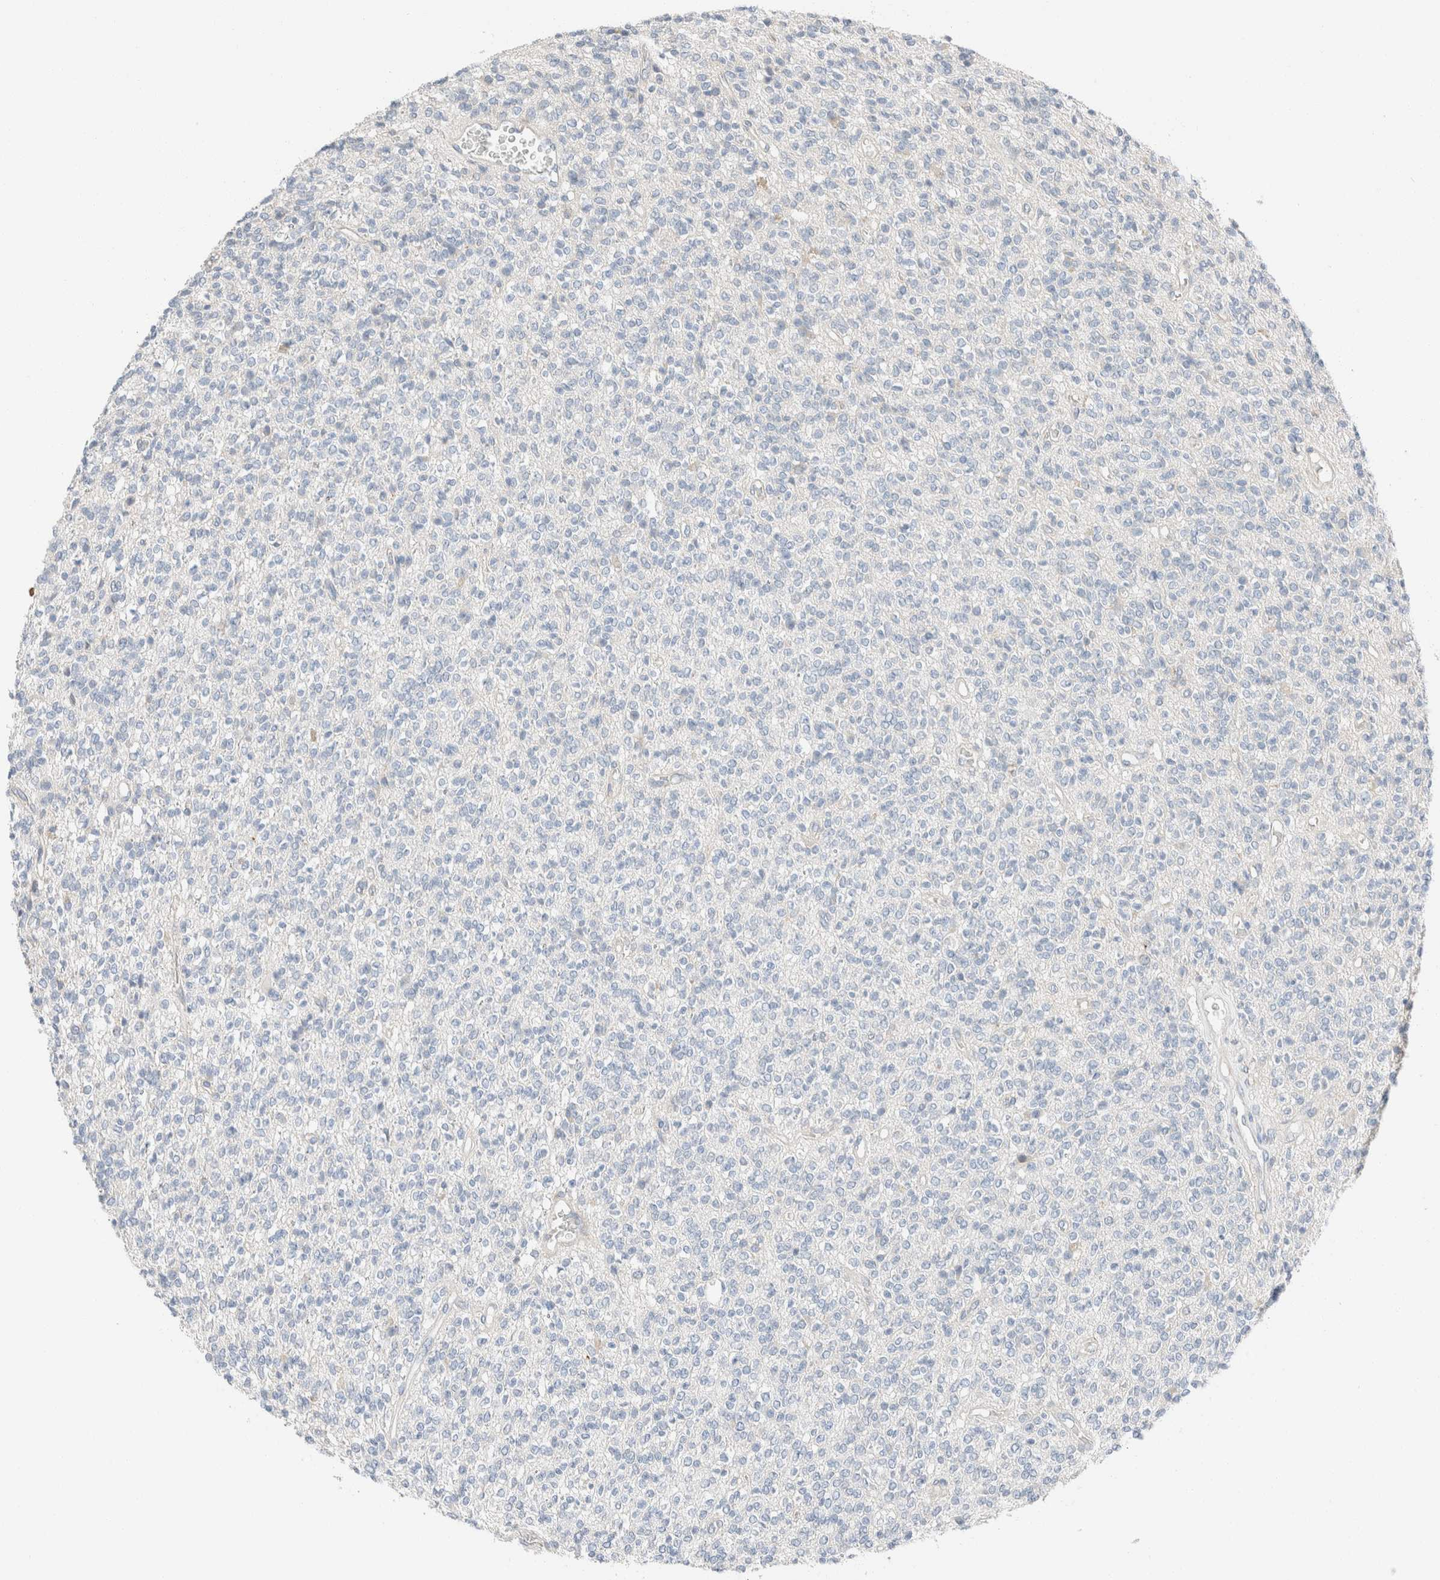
{"staining": {"intensity": "negative", "quantity": "none", "location": "none"}, "tissue": "glioma", "cell_type": "Tumor cells", "image_type": "cancer", "snomed": [{"axis": "morphology", "description": "Glioma, malignant, High grade"}, {"axis": "topography", "description": "Brain"}], "caption": "There is no significant staining in tumor cells of malignant high-grade glioma.", "gene": "PCM1", "patient": {"sex": "male", "age": 34}}